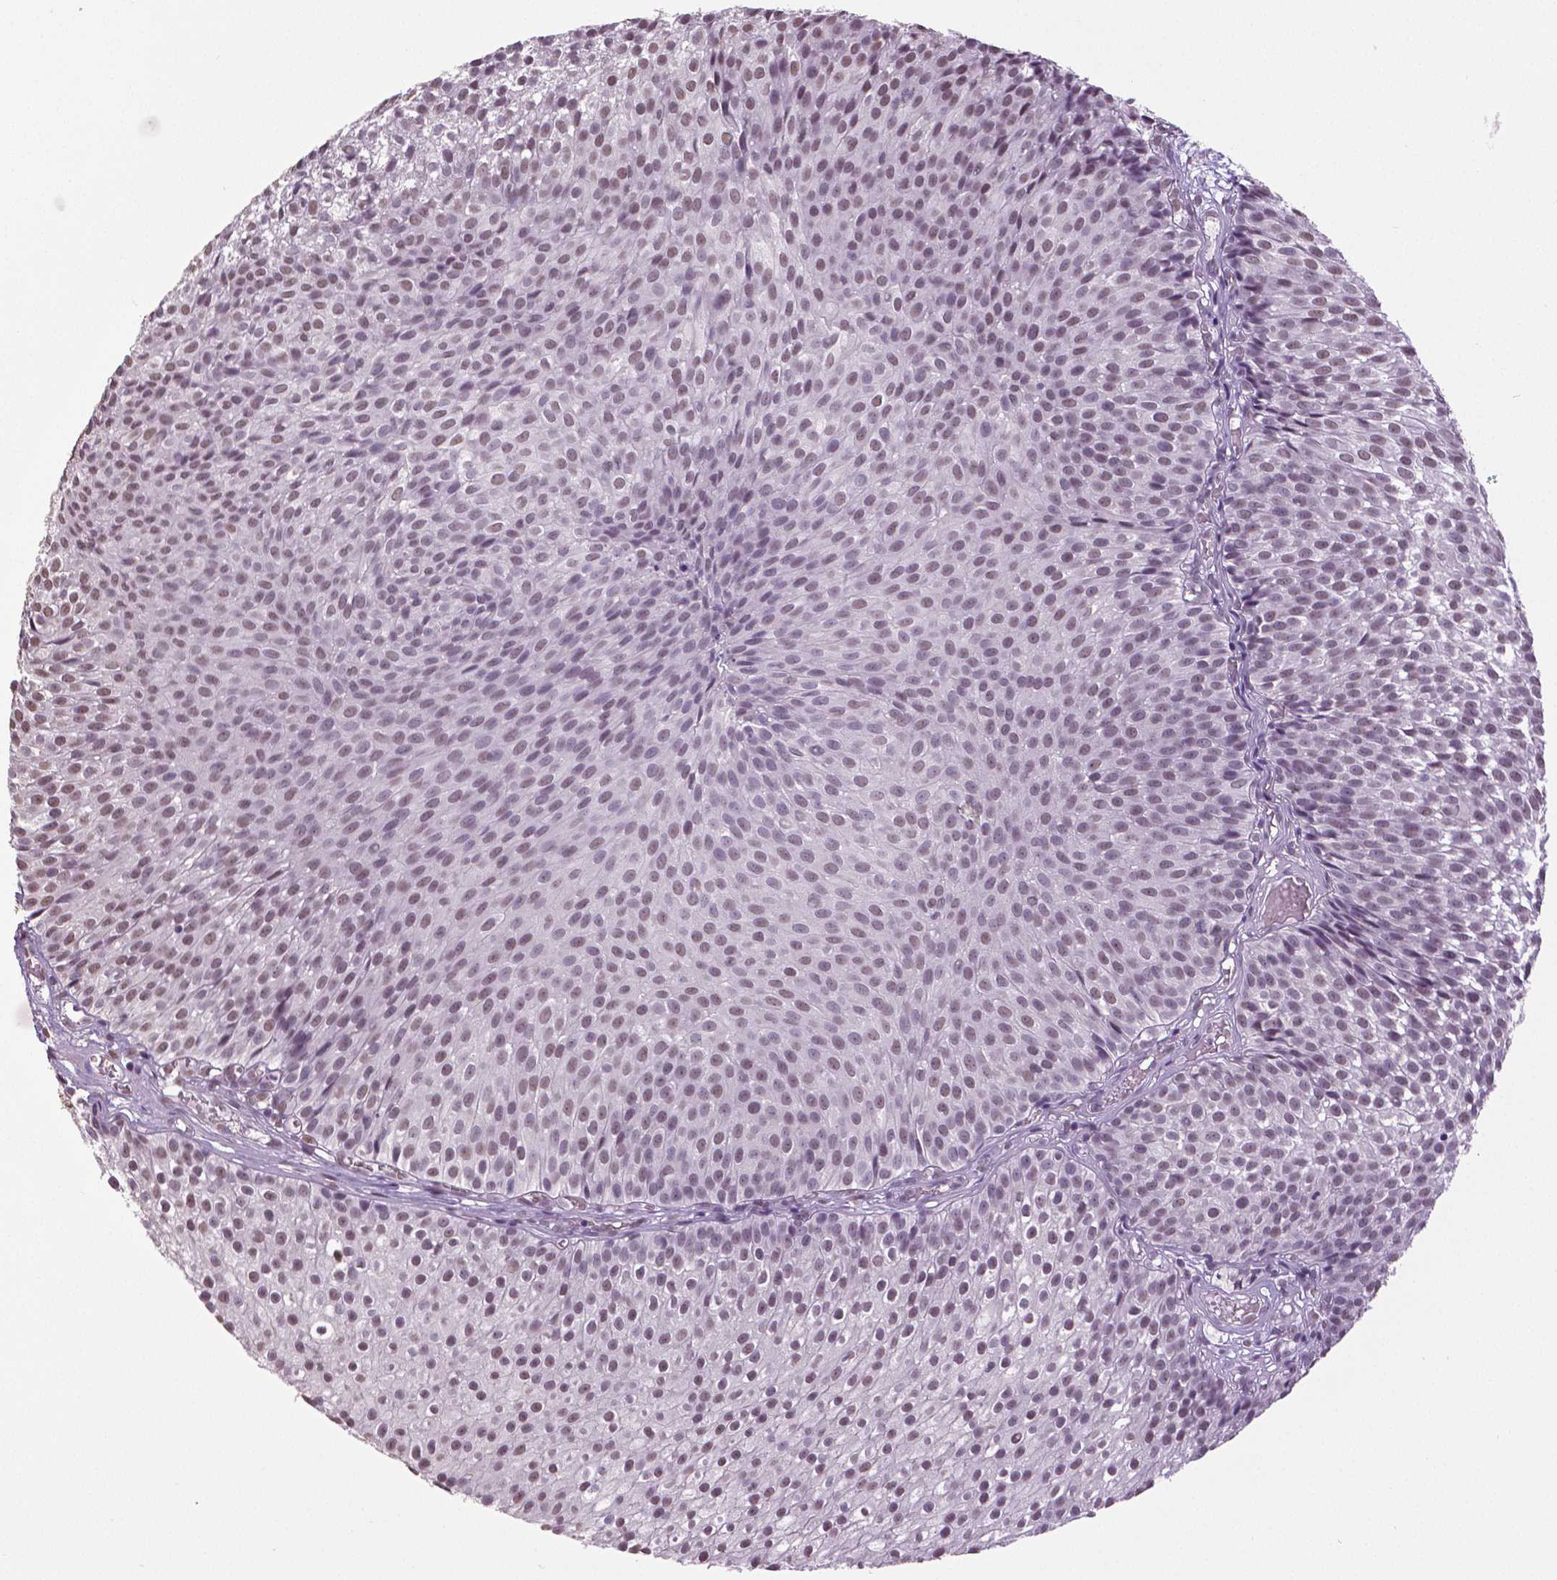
{"staining": {"intensity": "moderate", "quantity": ">75%", "location": "nuclear"}, "tissue": "urothelial cancer", "cell_type": "Tumor cells", "image_type": "cancer", "snomed": [{"axis": "morphology", "description": "Urothelial carcinoma, Low grade"}, {"axis": "topography", "description": "Urinary bladder"}], "caption": "A high-resolution image shows IHC staining of urothelial cancer, which exhibits moderate nuclear staining in approximately >75% of tumor cells. The staining was performed using DAB, with brown indicating positive protein expression. Nuclei are stained blue with hematoxylin.", "gene": "IGF2BP1", "patient": {"sex": "male", "age": 63}}